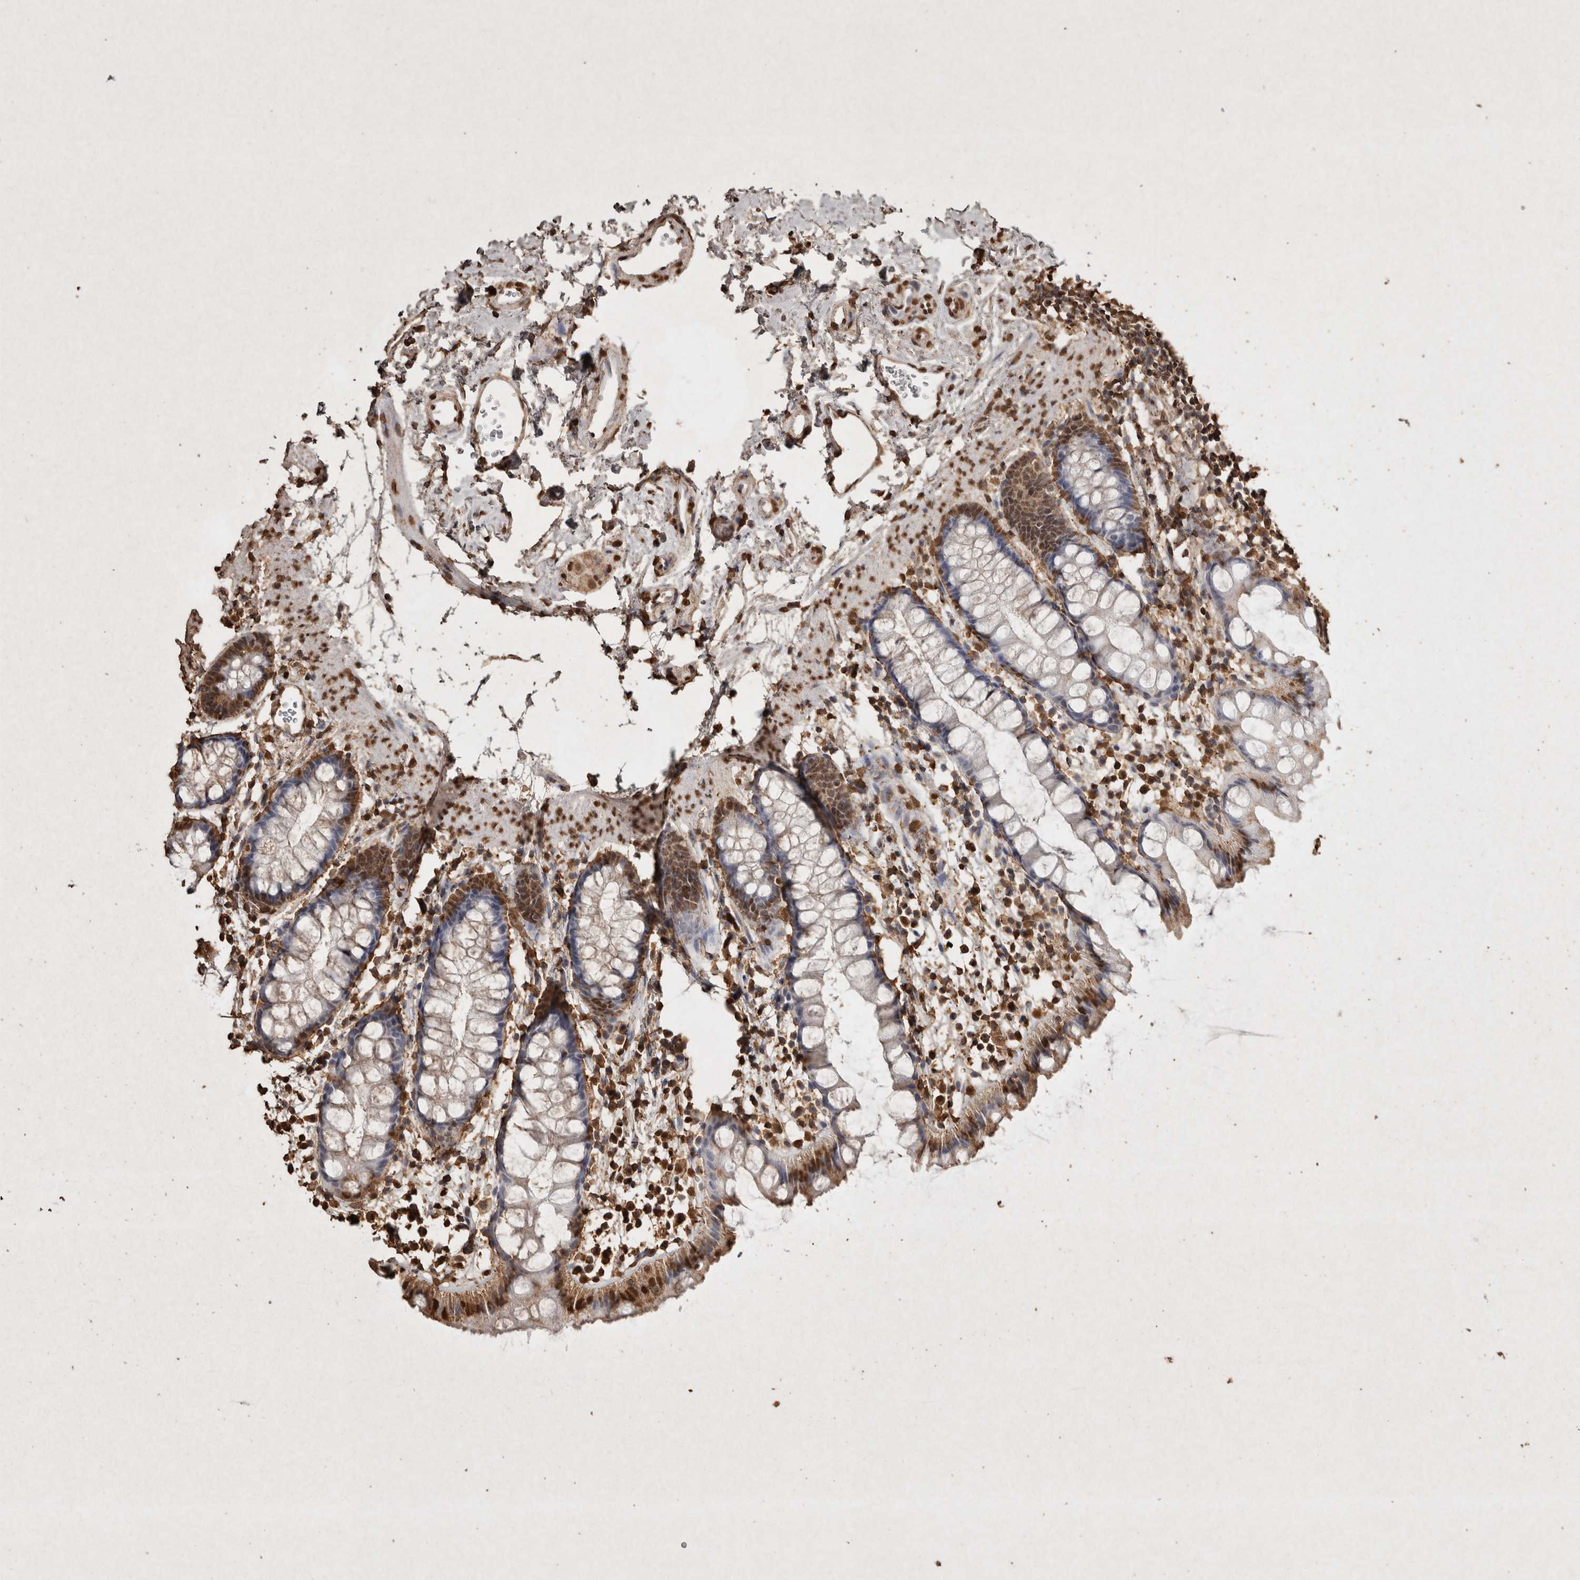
{"staining": {"intensity": "moderate", "quantity": "25%-75%", "location": "nuclear"}, "tissue": "rectum", "cell_type": "Glandular cells", "image_type": "normal", "snomed": [{"axis": "morphology", "description": "Normal tissue, NOS"}, {"axis": "topography", "description": "Rectum"}], "caption": "IHC of normal rectum exhibits medium levels of moderate nuclear staining in about 25%-75% of glandular cells.", "gene": "FSTL3", "patient": {"sex": "female", "age": 65}}